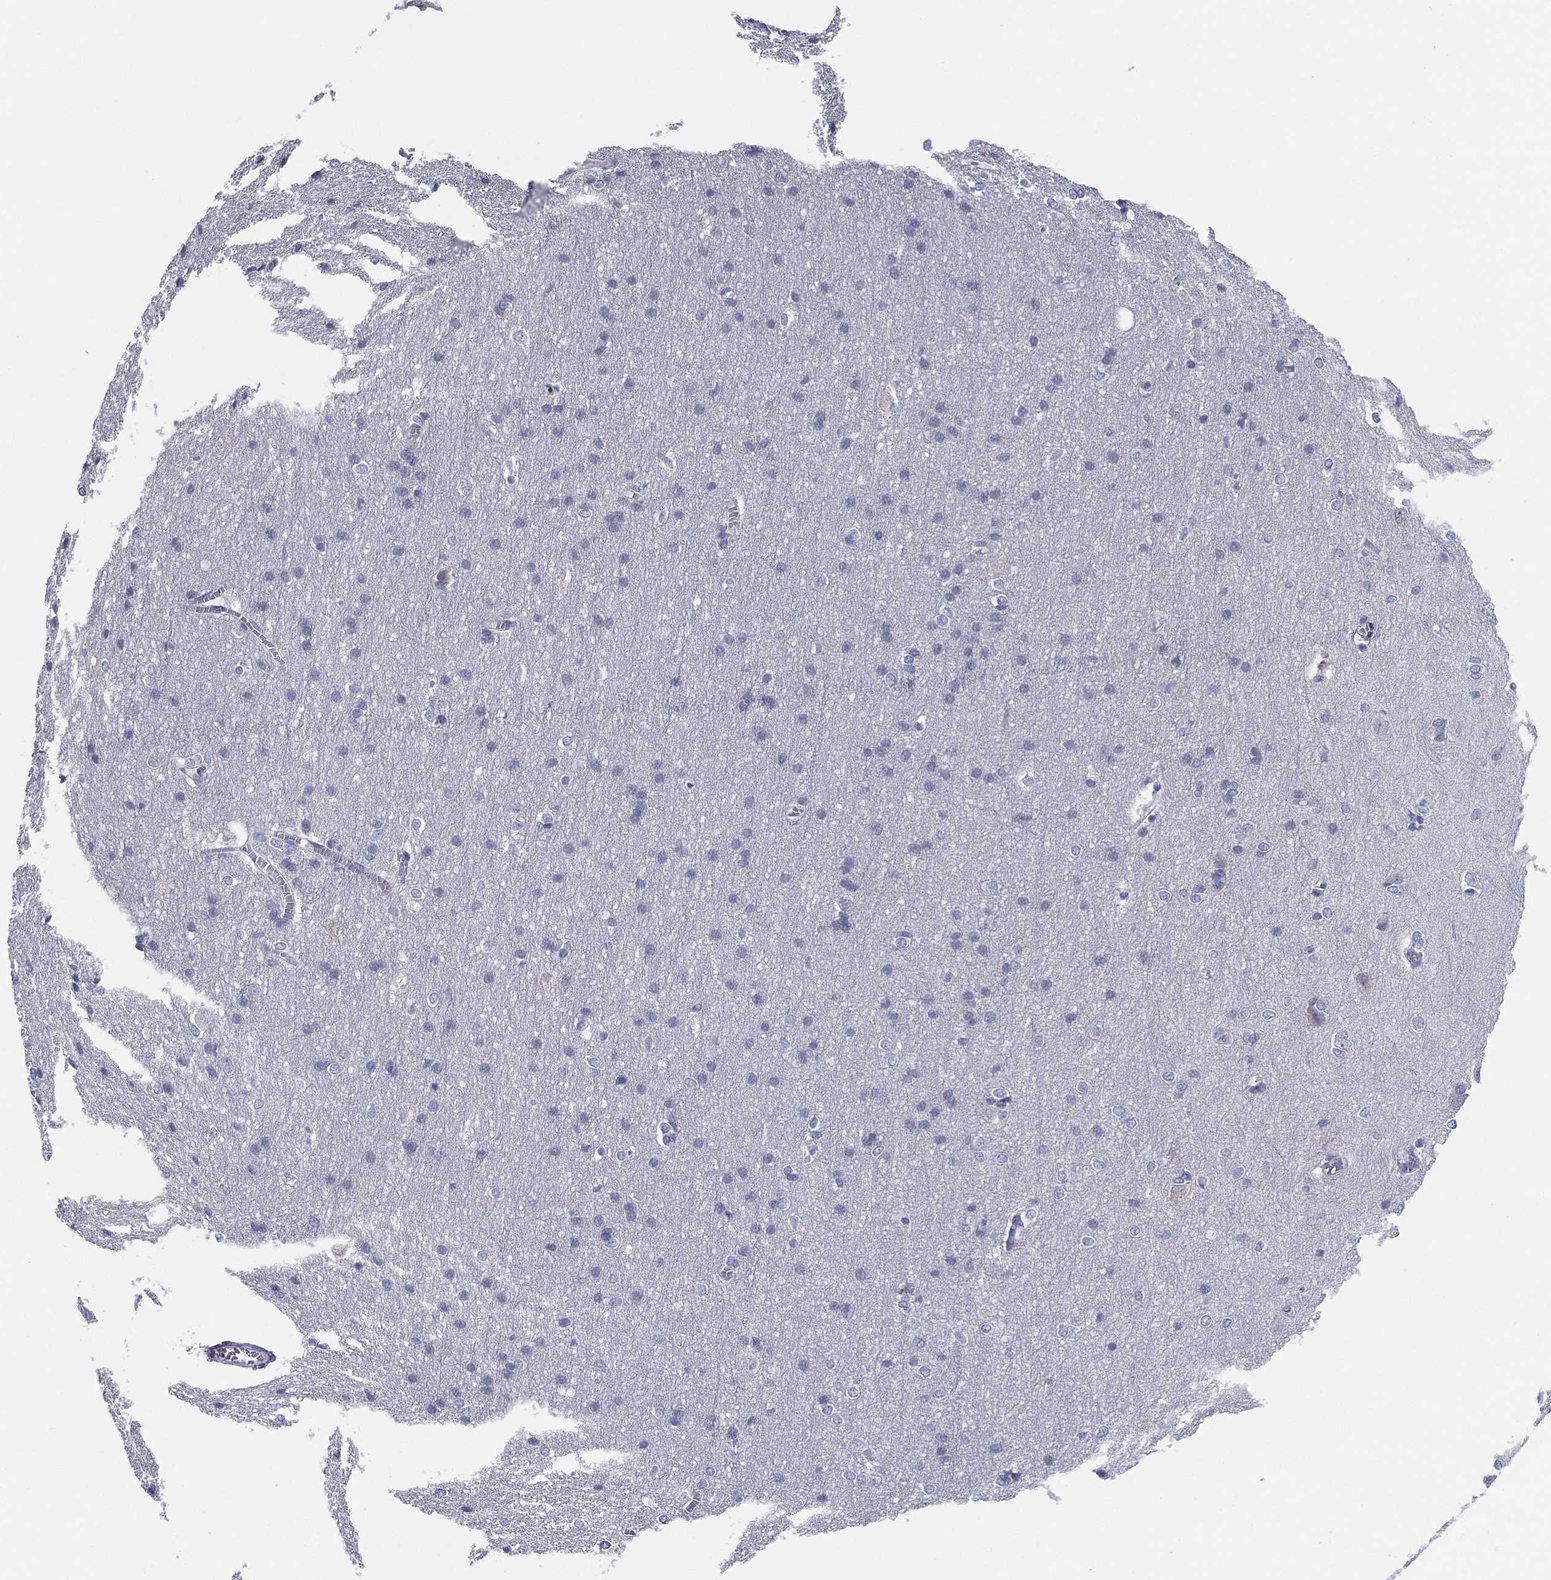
{"staining": {"intensity": "negative", "quantity": "none", "location": "none"}, "tissue": "cerebral cortex", "cell_type": "Endothelial cells", "image_type": "normal", "snomed": [{"axis": "morphology", "description": "Normal tissue, NOS"}, {"axis": "topography", "description": "Cerebral cortex"}], "caption": "An immunohistochemistry (IHC) image of benign cerebral cortex is shown. There is no staining in endothelial cells of cerebral cortex.", "gene": "GRK7", "patient": {"sex": "male", "age": 37}}